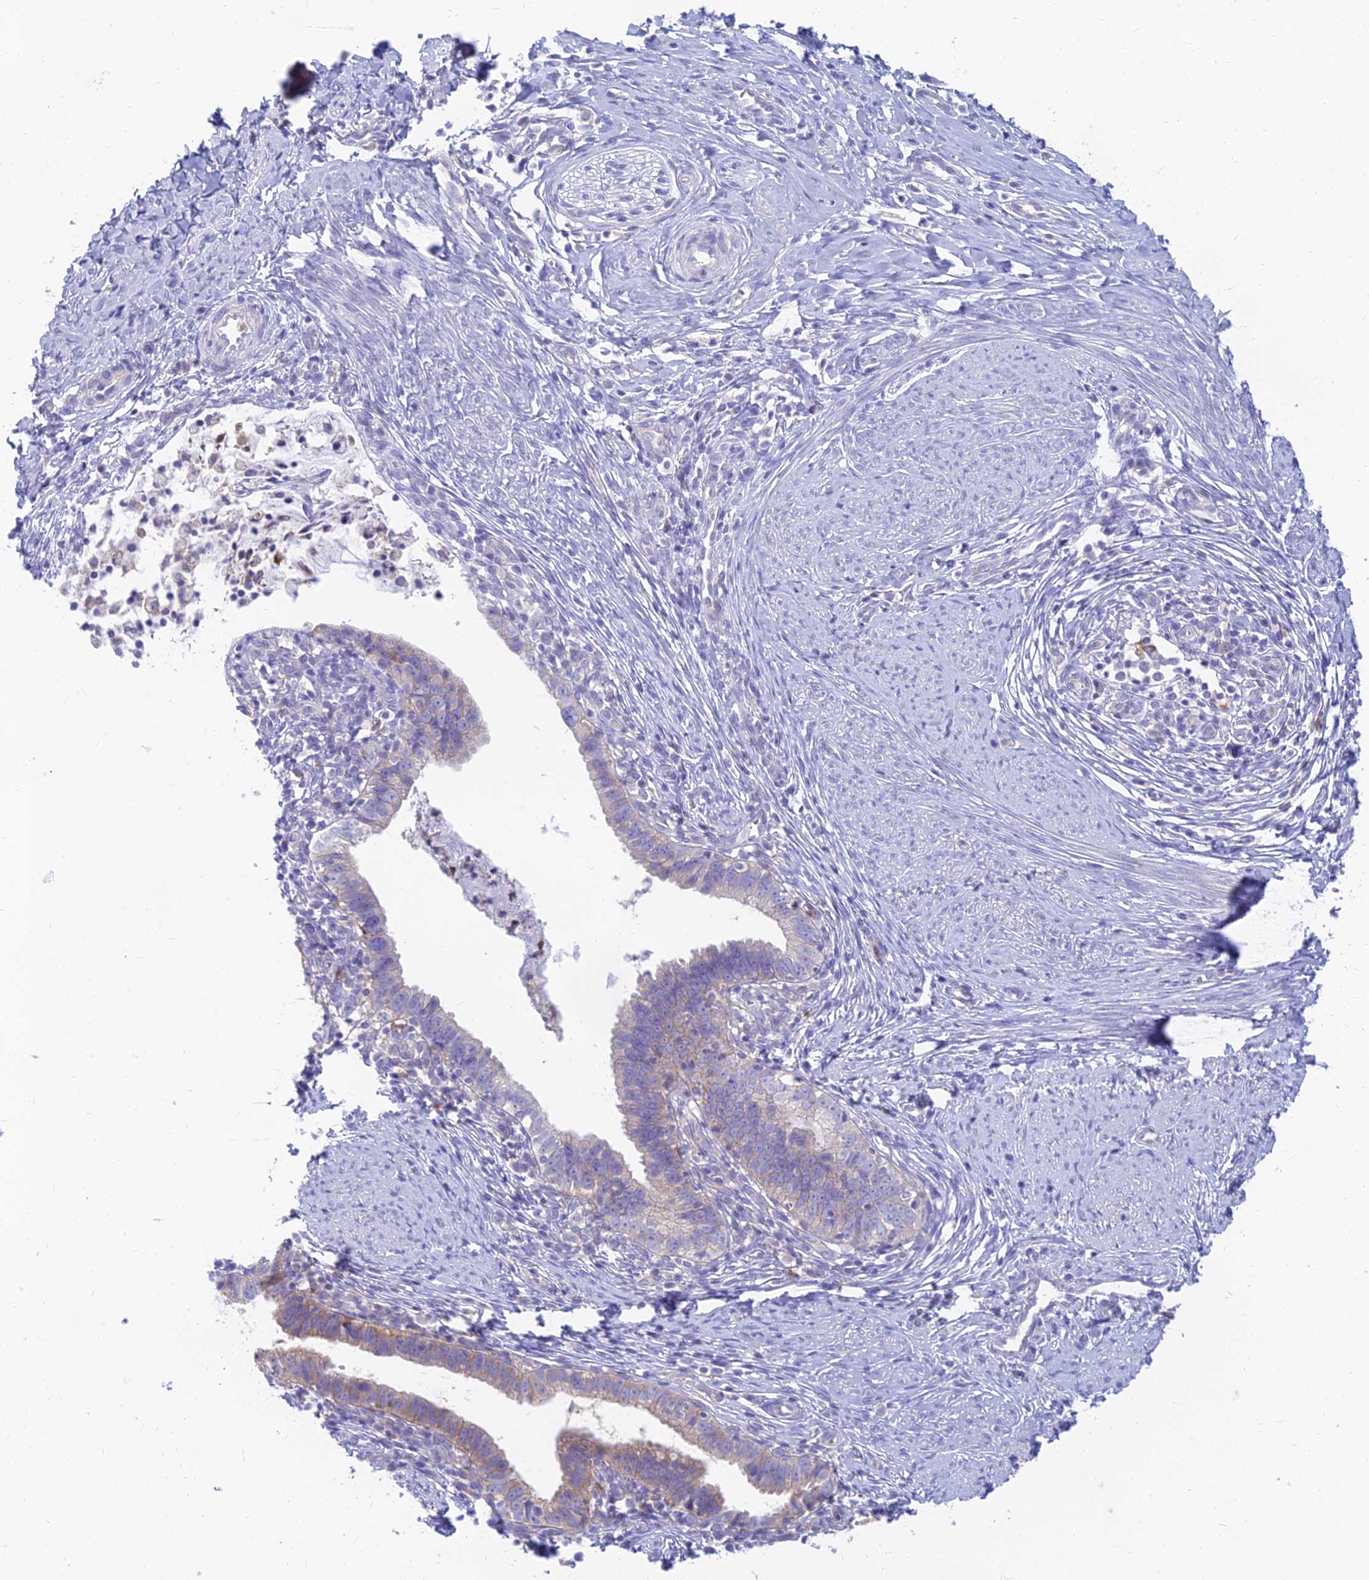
{"staining": {"intensity": "negative", "quantity": "none", "location": "none"}, "tissue": "cervical cancer", "cell_type": "Tumor cells", "image_type": "cancer", "snomed": [{"axis": "morphology", "description": "Adenocarcinoma, NOS"}, {"axis": "topography", "description": "Cervix"}], "caption": "This is an immunohistochemistry micrograph of cervical adenocarcinoma. There is no staining in tumor cells.", "gene": "STRN4", "patient": {"sex": "female", "age": 36}}